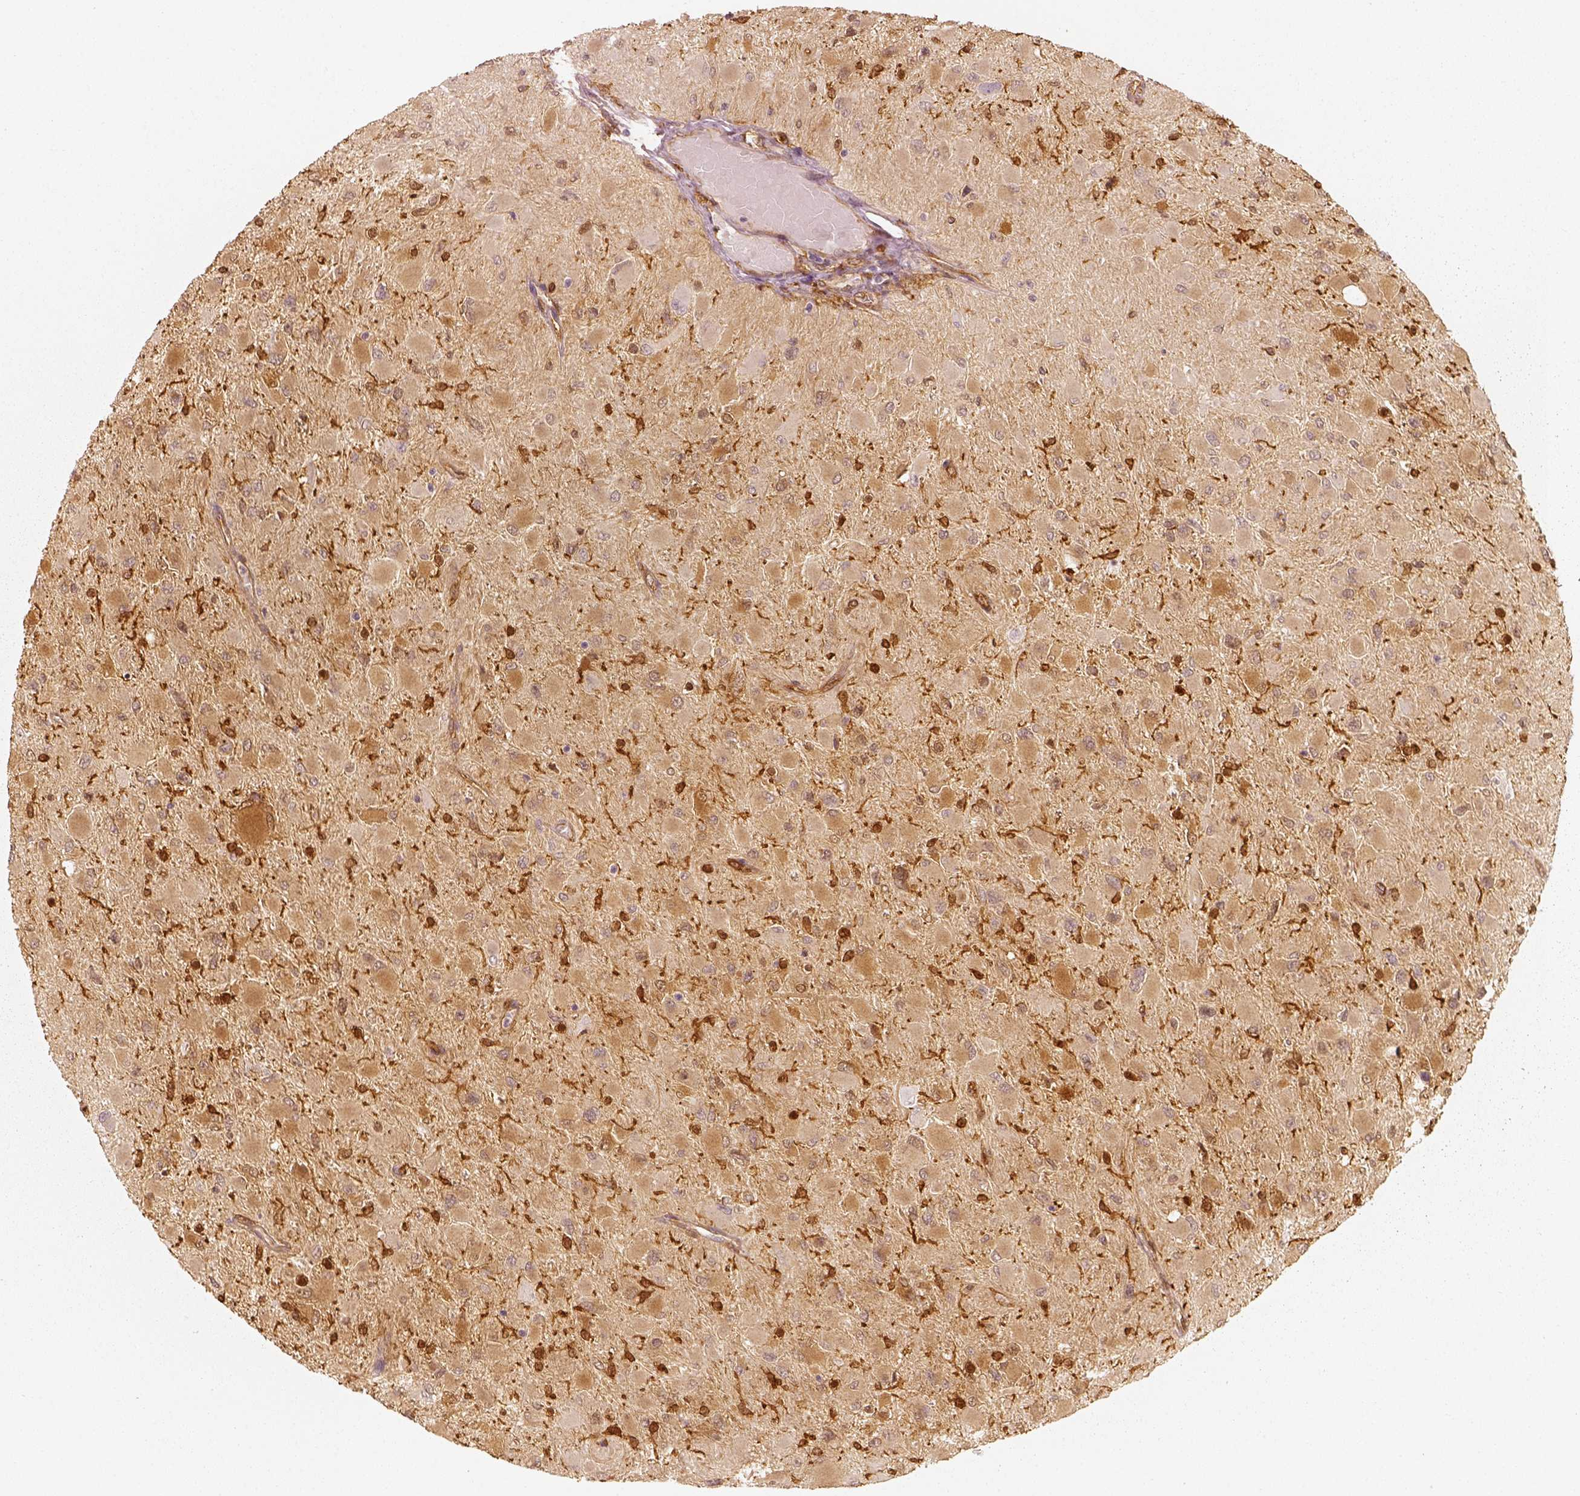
{"staining": {"intensity": "weak", "quantity": ">75%", "location": "cytoplasmic/membranous"}, "tissue": "glioma", "cell_type": "Tumor cells", "image_type": "cancer", "snomed": [{"axis": "morphology", "description": "Glioma, malignant, High grade"}, {"axis": "topography", "description": "Cerebral cortex"}], "caption": "IHC histopathology image of malignant glioma (high-grade) stained for a protein (brown), which shows low levels of weak cytoplasmic/membranous expression in about >75% of tumor cells.", "gene": "FSCN1", "patient": {"sex": "female", "age": 36}}